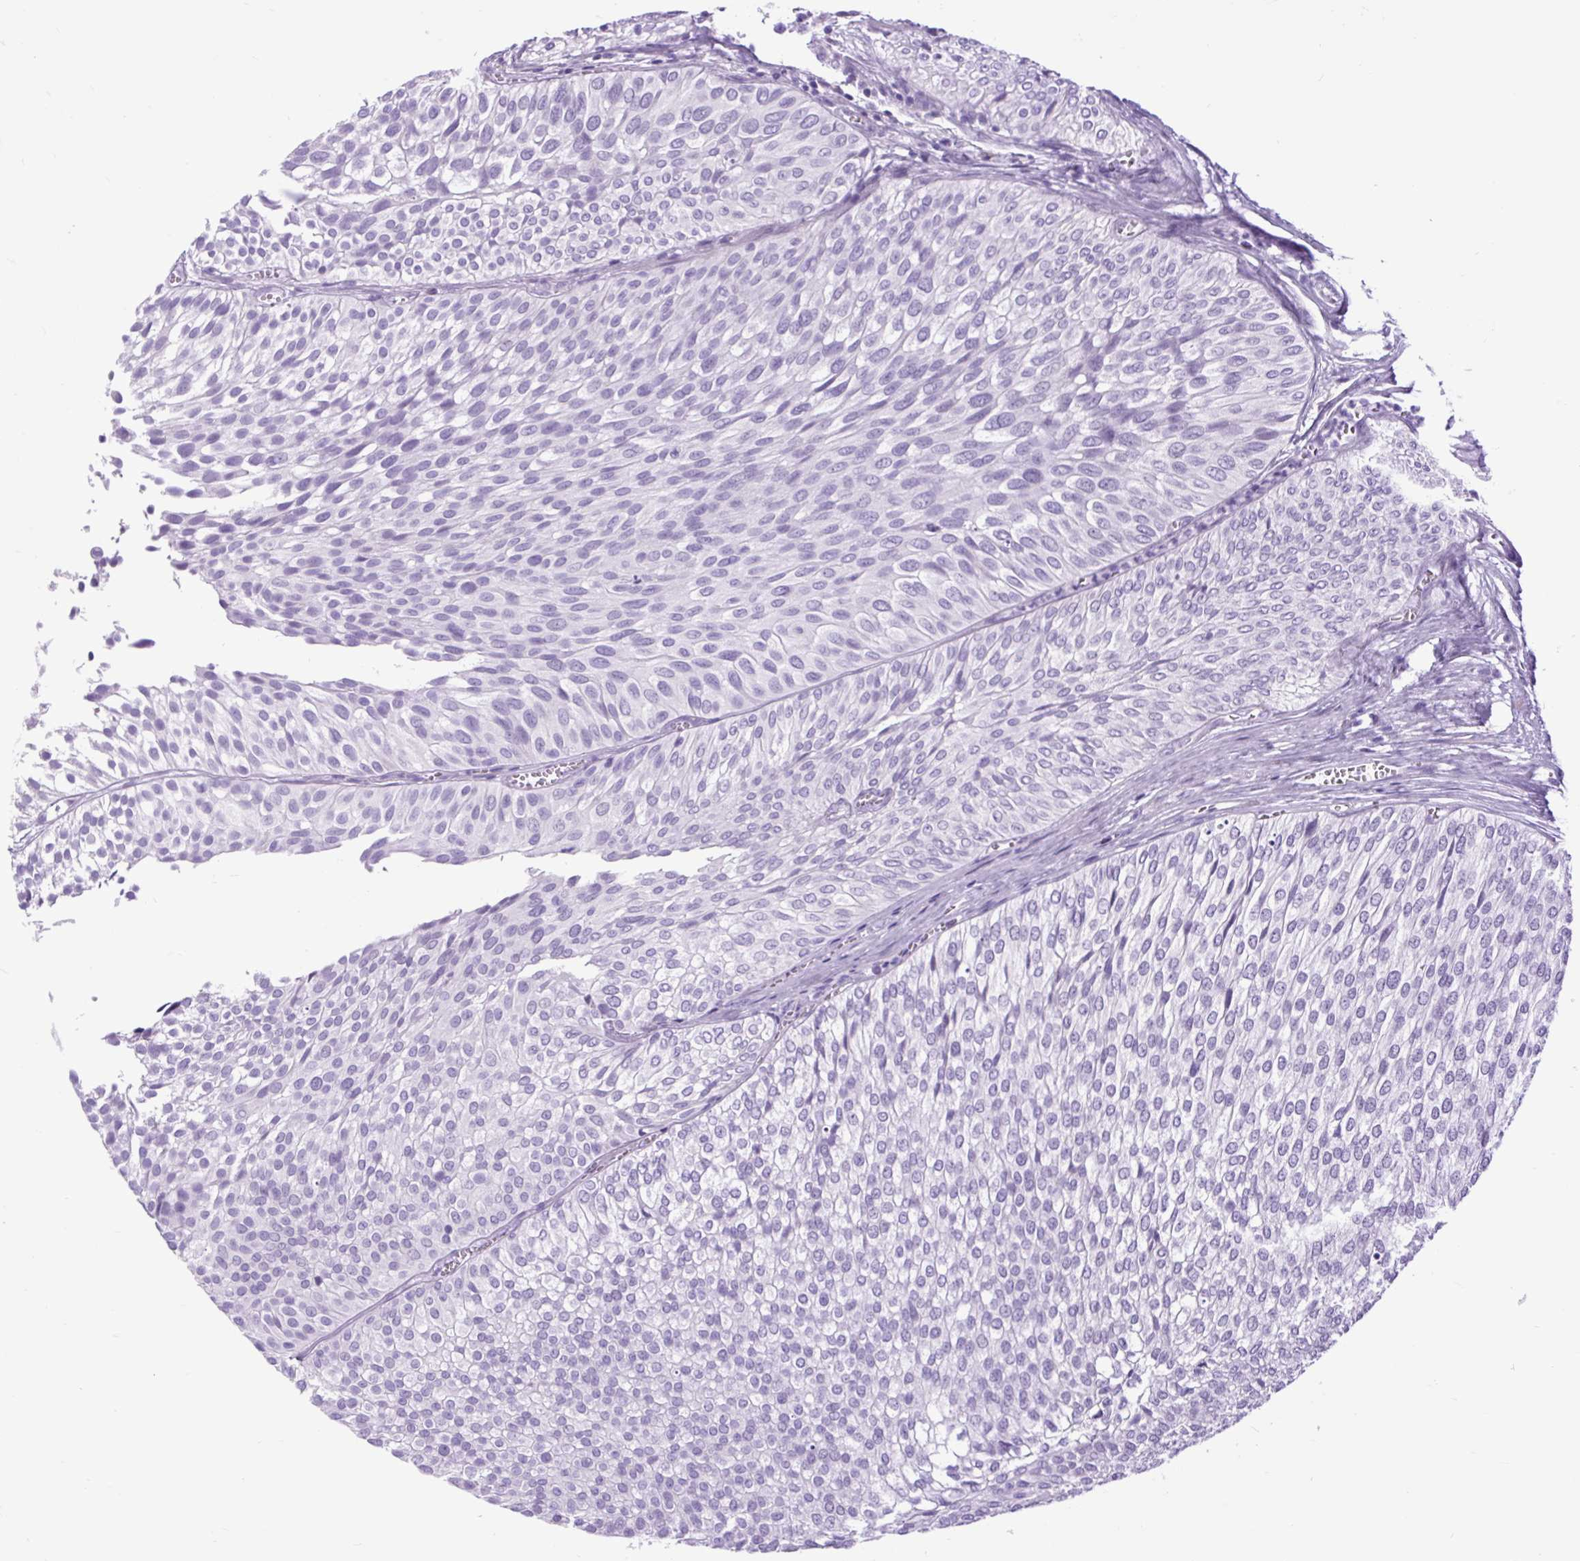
{"staining": {"intensity": "negative", "quantity": "none", "location": "none"}, "tissue": "urothelial cancer", "cell_type": "Tumor cells", "image_type": "cancer", "snomed": [{"axis": "morphology", "description": "Urothelial carcinoma, Low grade"}, {"axis": "topography", "description": "Urinary bladder"}], "caption": "Photomicrograph shows no protein expression in tumor cells of urothelial cancer tissue.", "gene": "DPP6", "patient": {"sex": "male", "age": 91}}